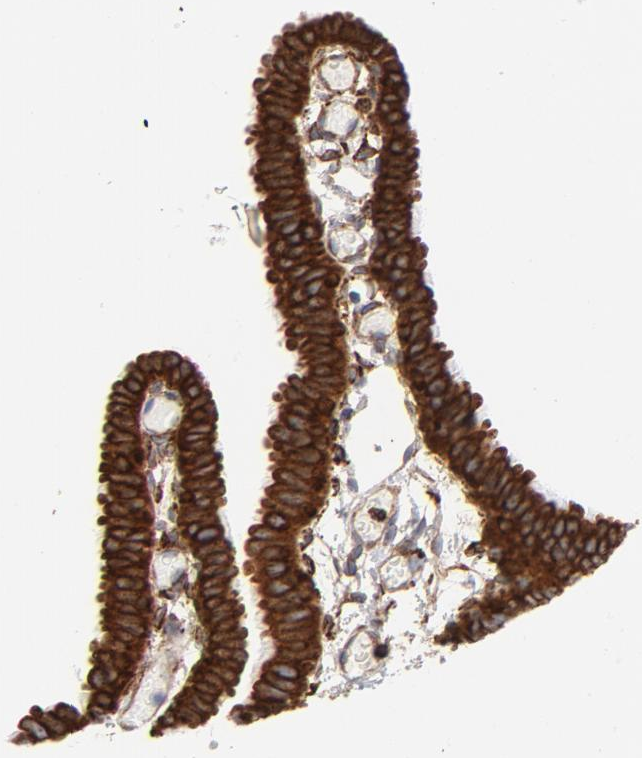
{"staining": {"intensity": "strong", "quantity": ">75%", "location": "cytoplasmic/membranous"}, "tissue": "fallopian tube", "cell_type": "Glandular cells", "image_type": "normal", "snomed": [{"axis": "morphology", "description": "Normal tissue, NOS"}, {"axis": "topography", "description": "Fallopian tube"}], "caption": "Protein positivity by immunohistochemistry (IHC) reveals strong cytoplasmic/membranous staining in approximately >75% of glandular cells in normal fallopian tube.", "gene": "CANX", "patient": {"sex": "female", "age": 29}}